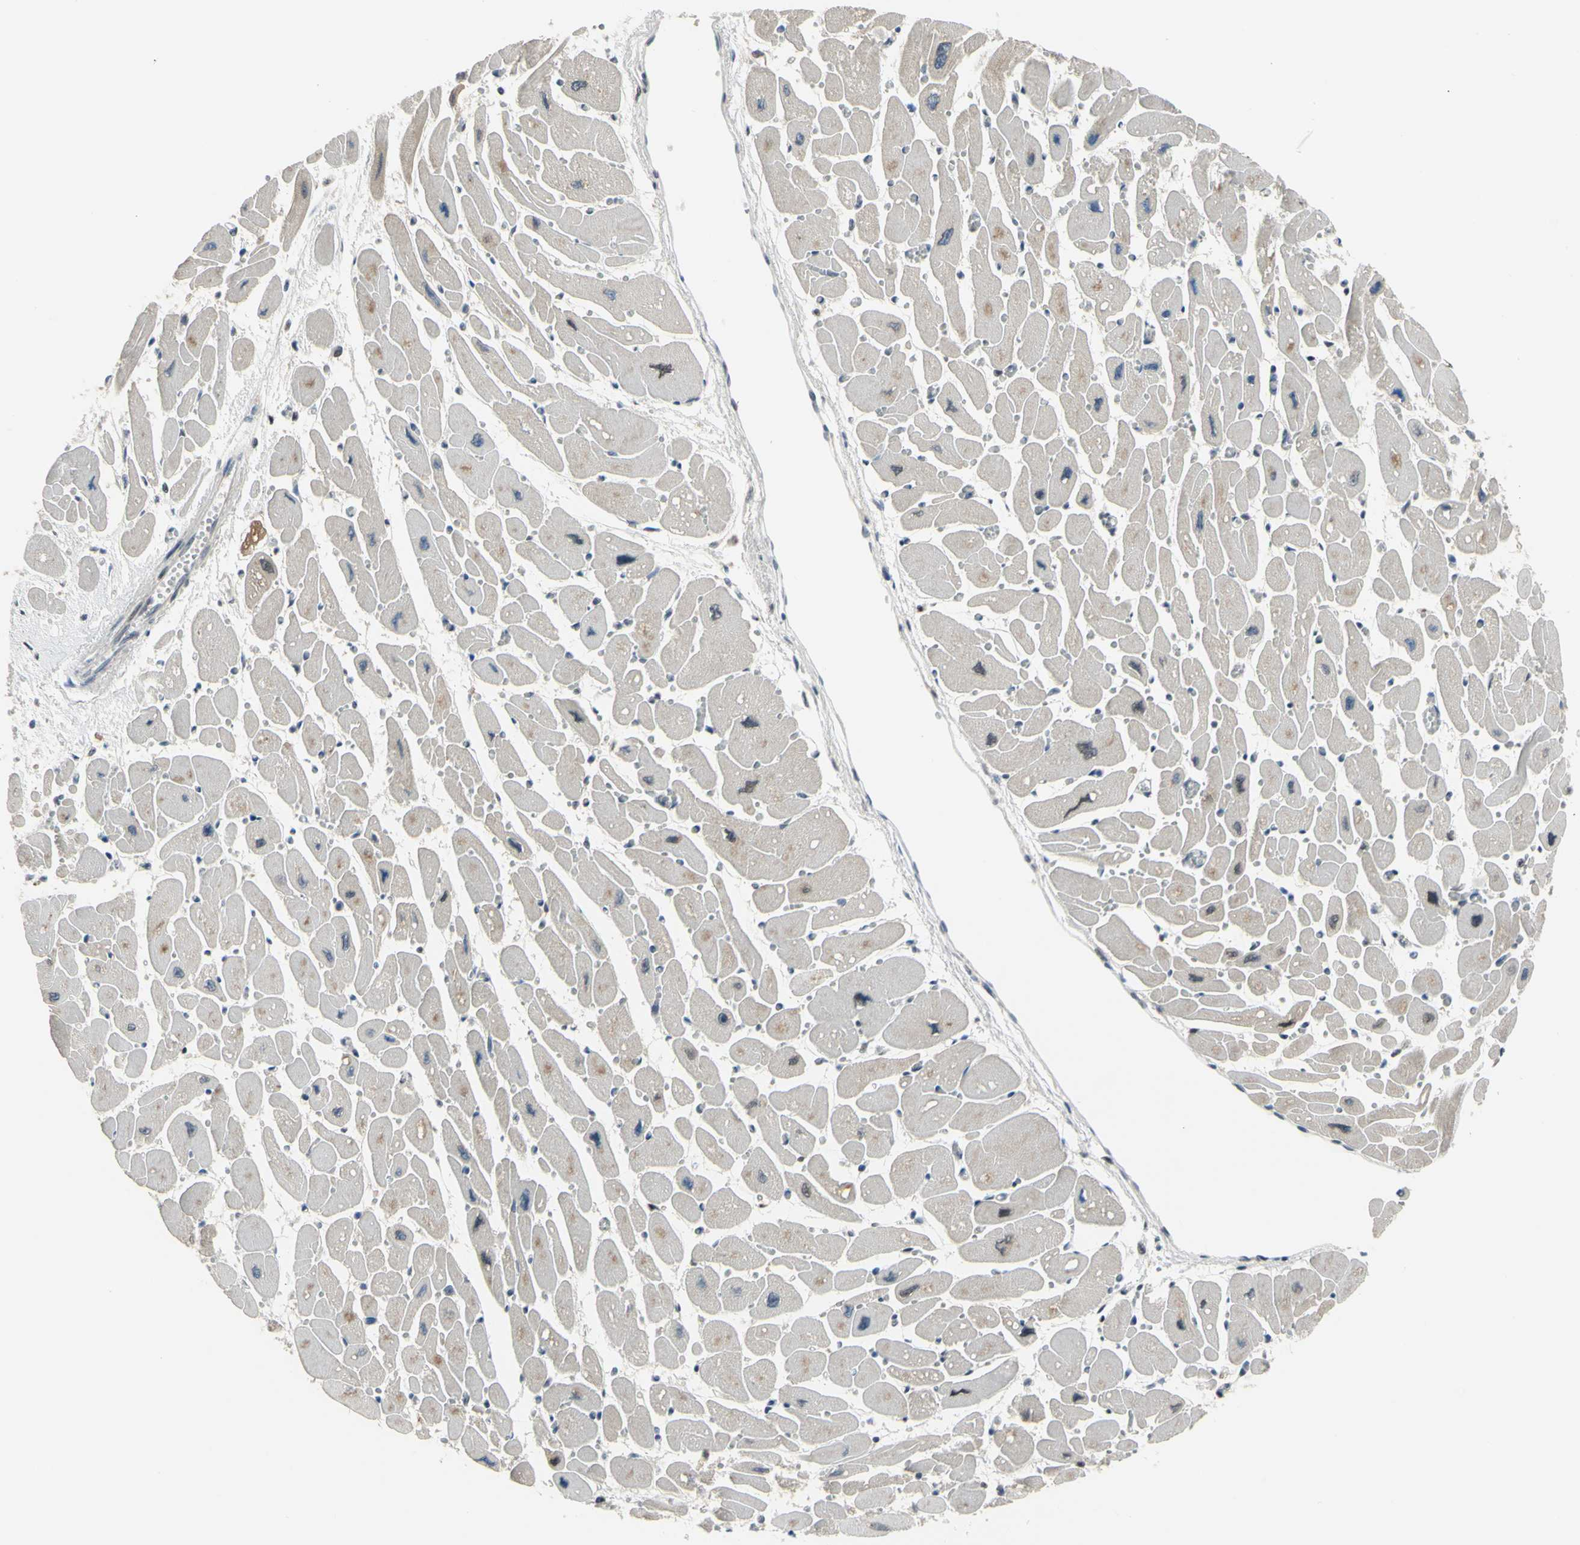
{"staining": {"intensity": "negative", "quantity": "none", "location": "none"}, "tissue": "heart muscle", "cell_type": "Cardiomyocytes", "image_type": "normal", "snomed": [{"axis": "morphology", "description": "Normal tissue, NOS"}, {"axis": "topography", "description": "Heart"}], "caption": "High magnification brightfield microscopy of unremarkable heart muscle stained with DAB (3,3'-diaminobenzidine) (brown) and counterstained with hematoxylin (blue): cardiomyocytes show no significant expression.", "gene": "HSPA4", "patient": {"sex": "female", "age": 54}}